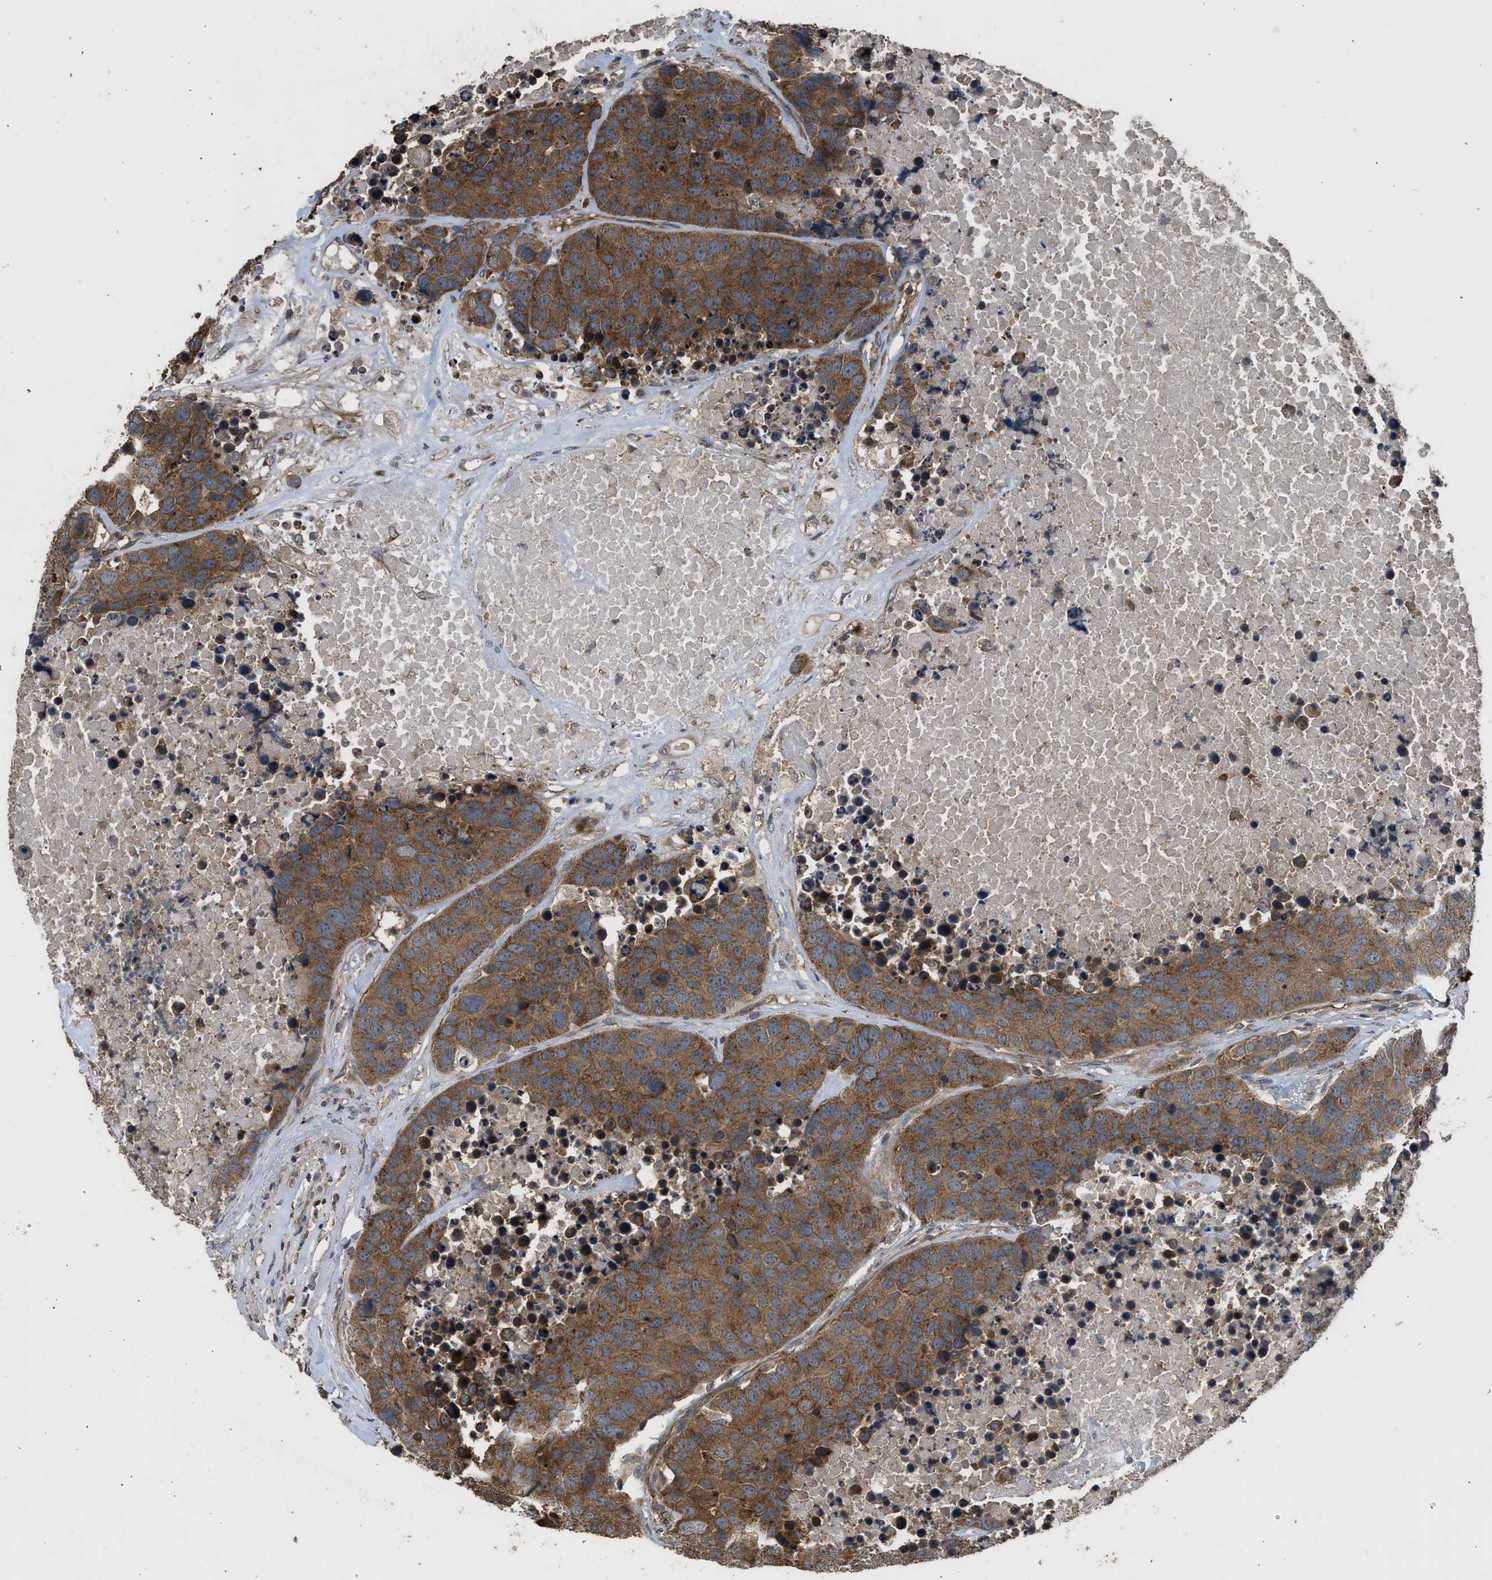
{"staining": {"intensity": "strong", "quantity": ">75%", "location": "cytoplasmic/membranous"}, "tissue": "carcinoid", "cell_type": "Tumor cells", "image_type": "cancer", "snomed": [{"axis": "morphology", "description": "Carcinoid, malignant, NOS"}, {"axis": "topography", "description": "Lung"}], "caption": "The photomicrograph displays immunohistochemical staining of malignant carcinoid. There is strong cytoplasmic/membranous staining is present in about >75% of tumor cells.", "gene": "HIP1R", "patient": {"sex": "male", "age": 60}}